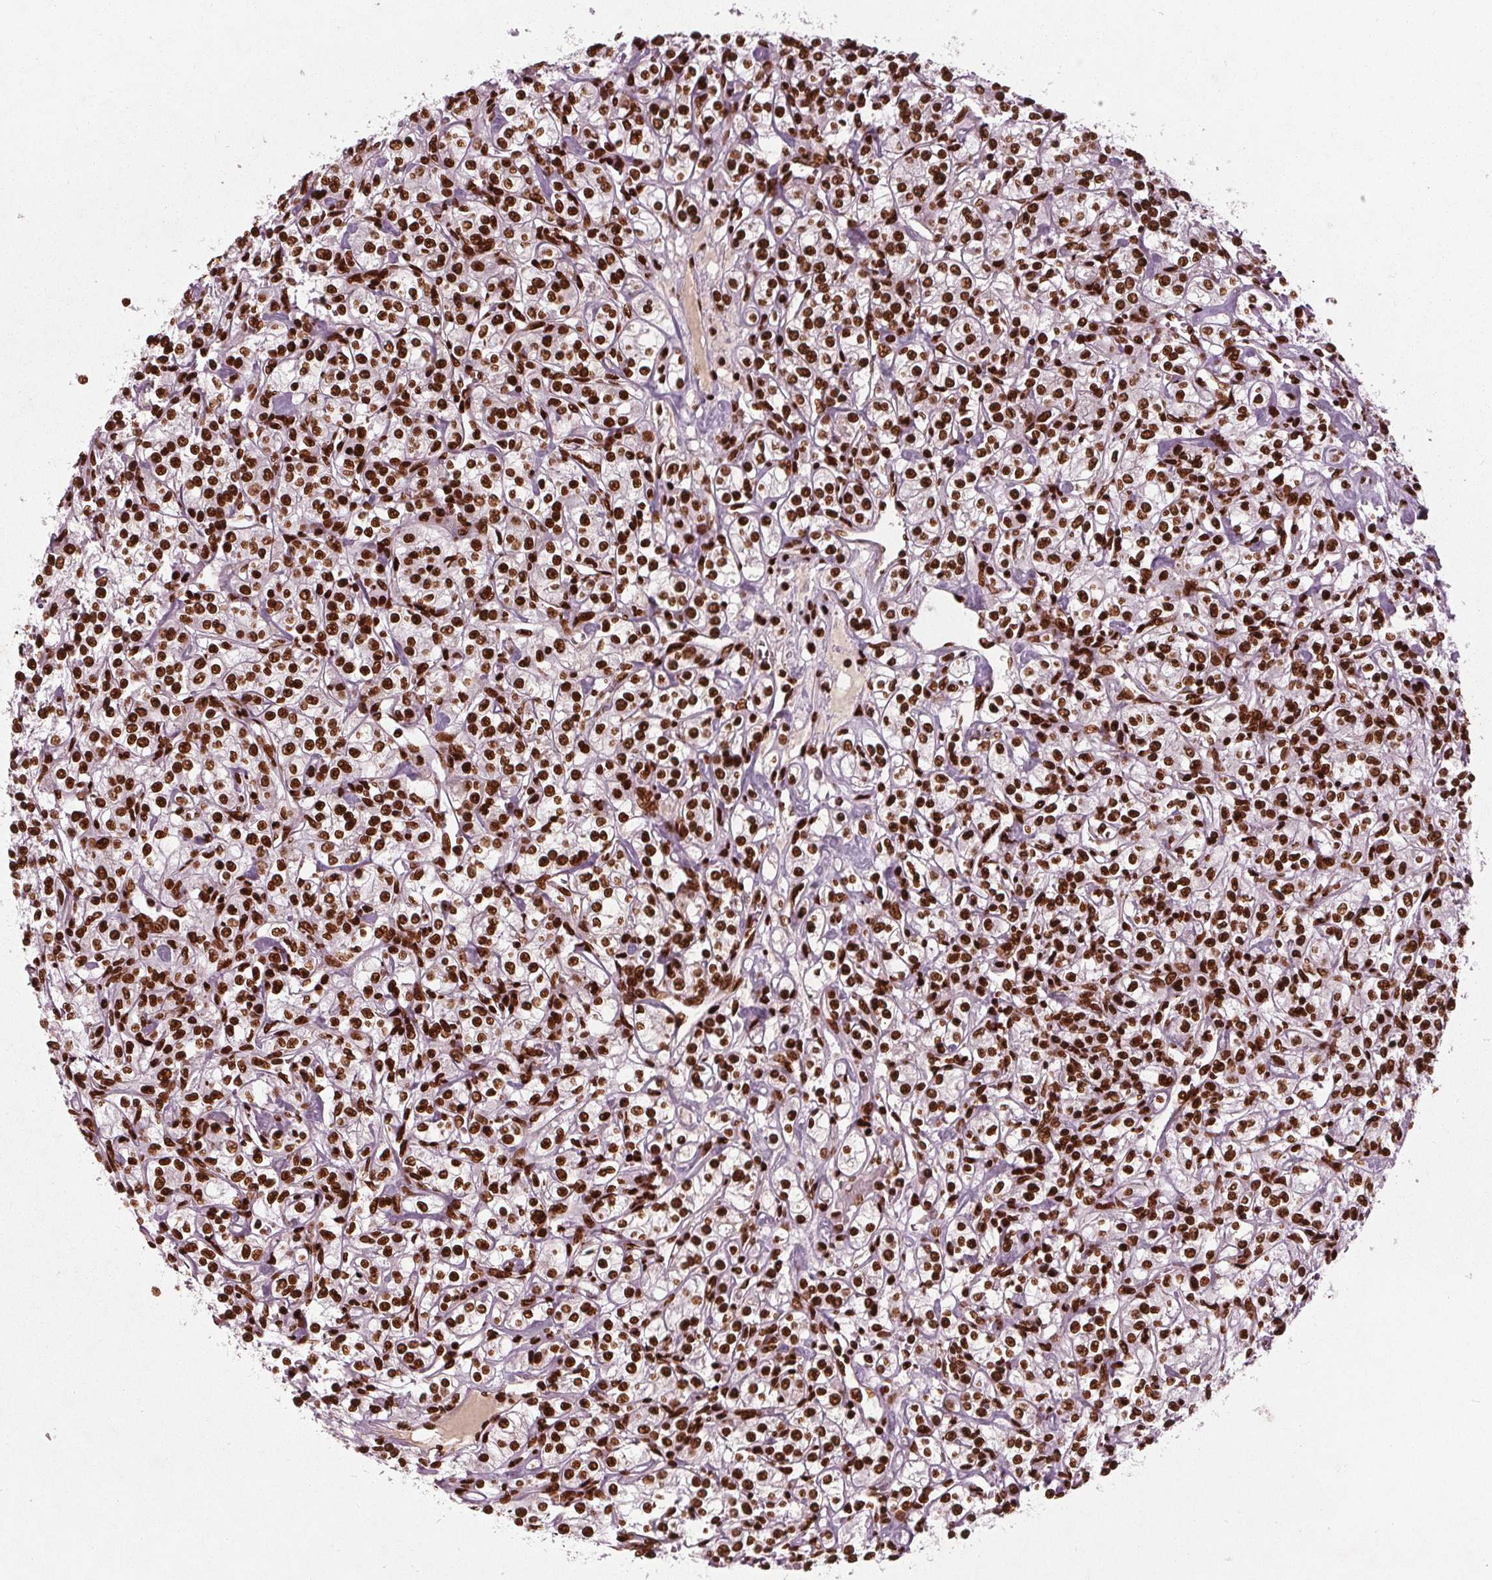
{"staining": {"intensity": "strong", "quantity": ">75%", "location": "nuclear"}, "tissue": "renal cancer", "cell_type": "Tumor cells", "image_type": "cancer", "snomed": [{"axis": "morphology", "description": "Adenocarcinoma, NOS"}, {"axis": "topography", "description": "Kidney"}], "caption": "An immunohistochemistry (IHC) histopathology image of neoplastic tissue is shown. Protein staining in brown labels strong nuclear positivity in renal cancer within tumor cells.", "gene": "BRD4", "patient": {"sex": "male", "age": 77}}